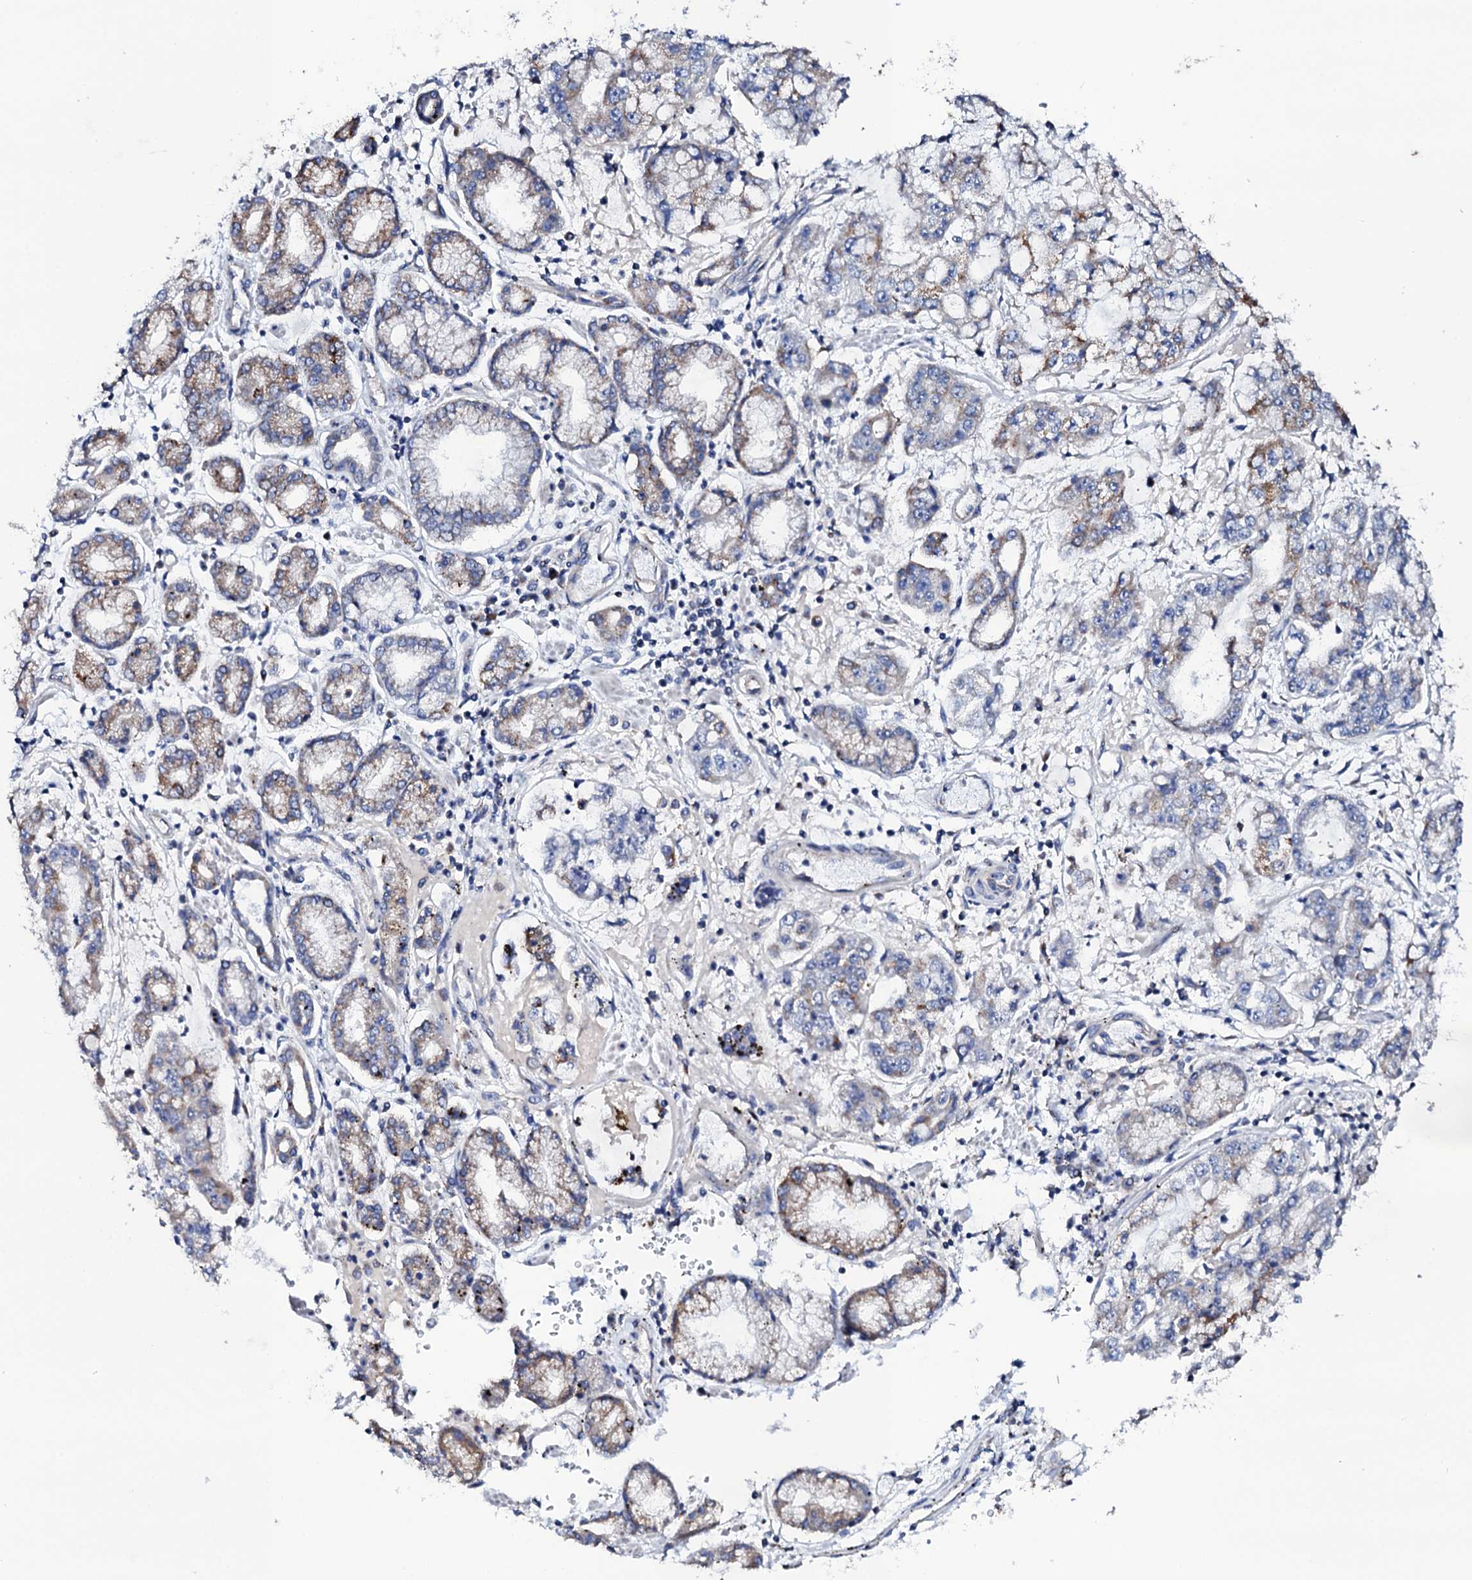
{"staining": {"intensity": "moderate", "quantity": "<25%", "location": "cytoplasmic/membranous"}, "tissue": "stomach cancer", "cell_type": "Tumor cells", "image_type": "cancer", "snomed": [{"axis": "morphology", "description": "Adenocarcinoma, NOS"}, {"axis": "topography", "description": "Stomach"}], "caption": "There is low levels of moderate cytoplasmic/membranous staining in tumor cells of stomach adenocarcinoma, as demonstrated by immunohistochemical staining (brown color).", "gene": "TCAF2", "patient": {"sex": "male", "age": 76}}